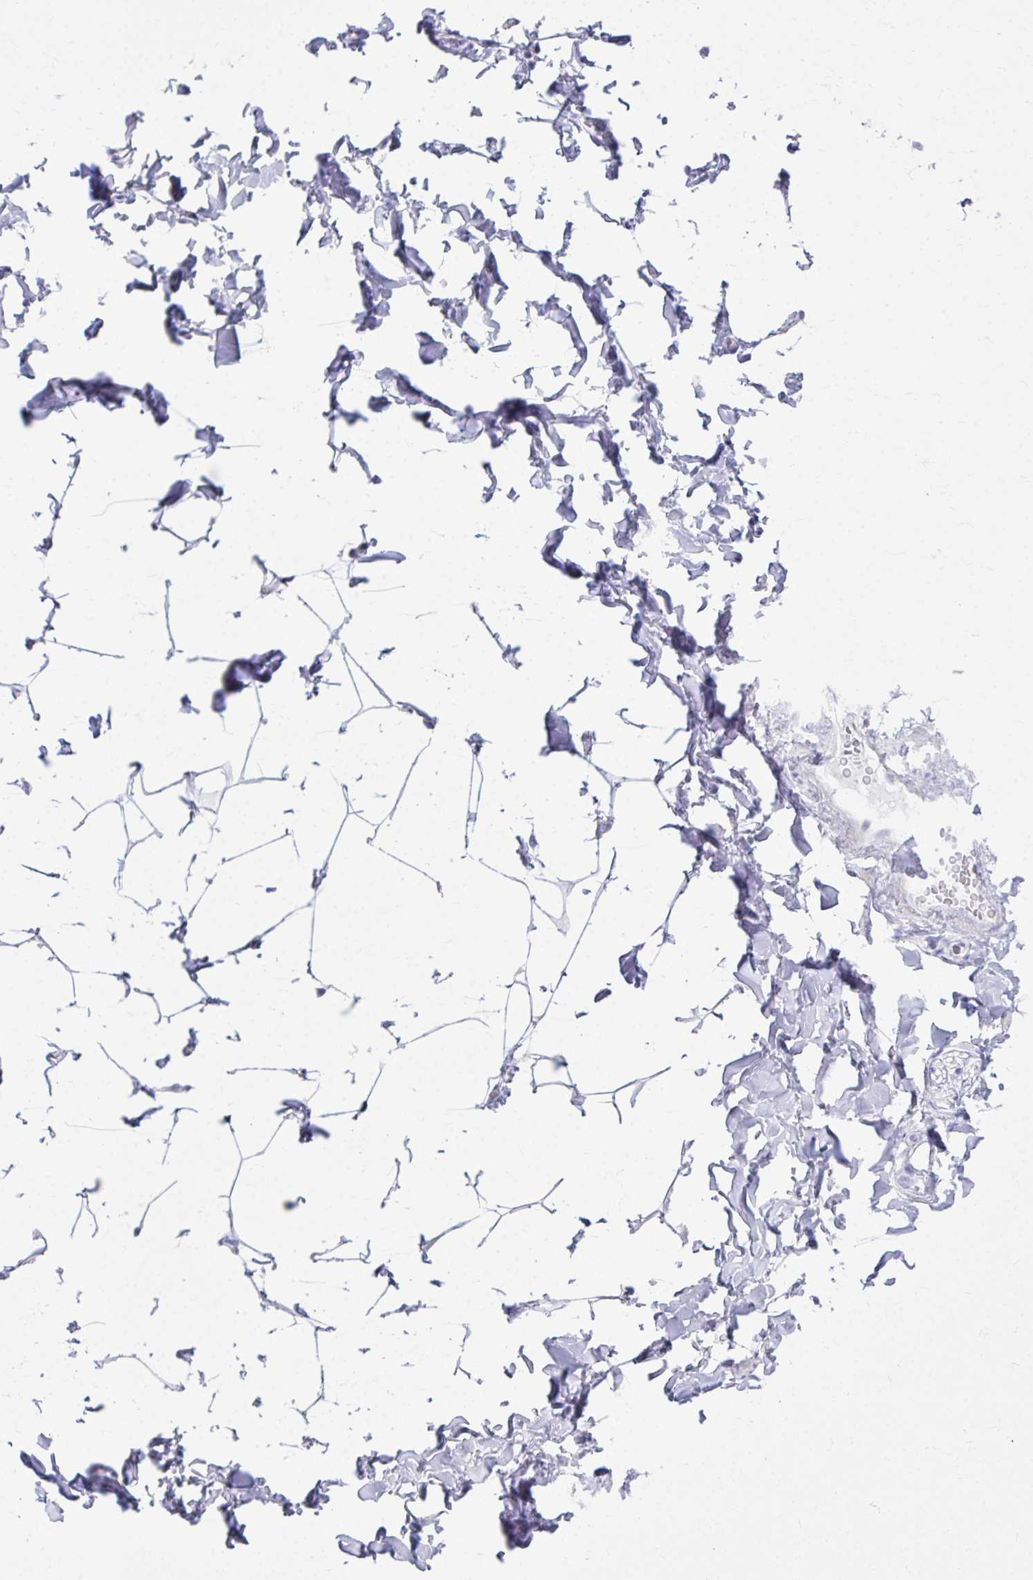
{"staining": {"intensity": "negative", "quantity": "none", "location": "none"}, "tissue": "adipose tissue", "cell_type": "Adipocytes", "image_type": "normal", "snomed": [{"axis": "morphology", "description": "Normal tissue, NOS"}, {"axis": "topography", "description": "Soft tissue"}, {"axis": "topography", "description": "Adipose tissue"}, {"axis": "topography", "description": "Vascular tissue"}, {"axis": "topography", "description": "Peripheral nerve tissue"}], "caption": "Unremarkable adipose tissue was stained to show a protein in brown. There is no significant positivity in adipocytes.", "gene": "OR7A5", "patient": {"sex": "male", "age": 29}}